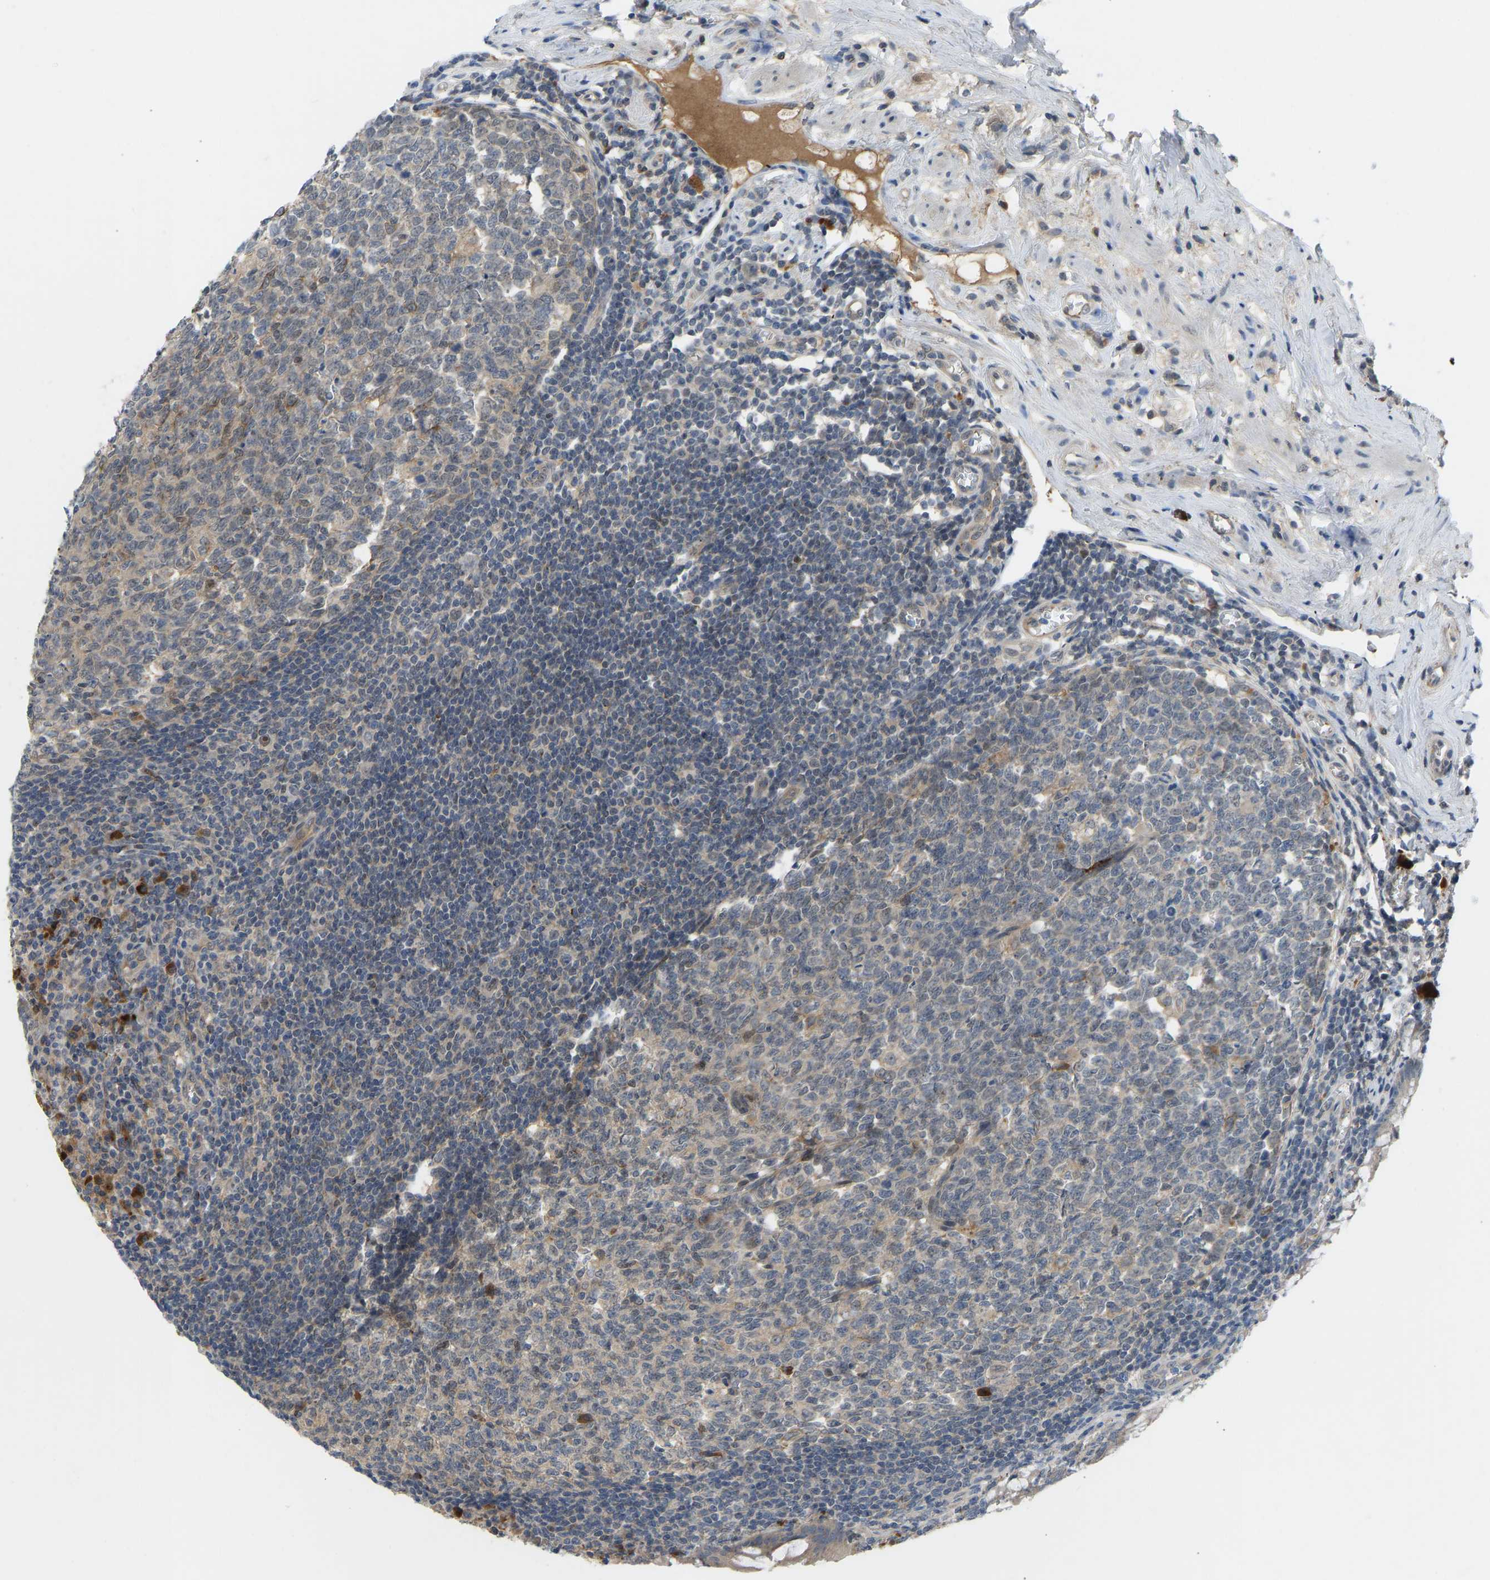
{"staining": {"intensity": "weak", "quantity": ">75%", "location": "cytoplasmic/membranous"}, "tissue": "appendix", "cell_type": "Glandular cells", "image_type": "normal", "snomed": [{"axis": "morphology", "description": "Normal tissue, NOS"}, {"axis": "topography", "description": "Appendix"}], "caption": "DAB (3,3'-diaminobenzidine) immunohistochemical staining of benign appendix shows weak cytoplasmic/membranous protein staining in approximately >75% of glandular cells. Ihc stains the protein in brown and the nuclei are stained blue.", "gene": "ZNF251", "patient": {"sex": "male", "age": 56}}